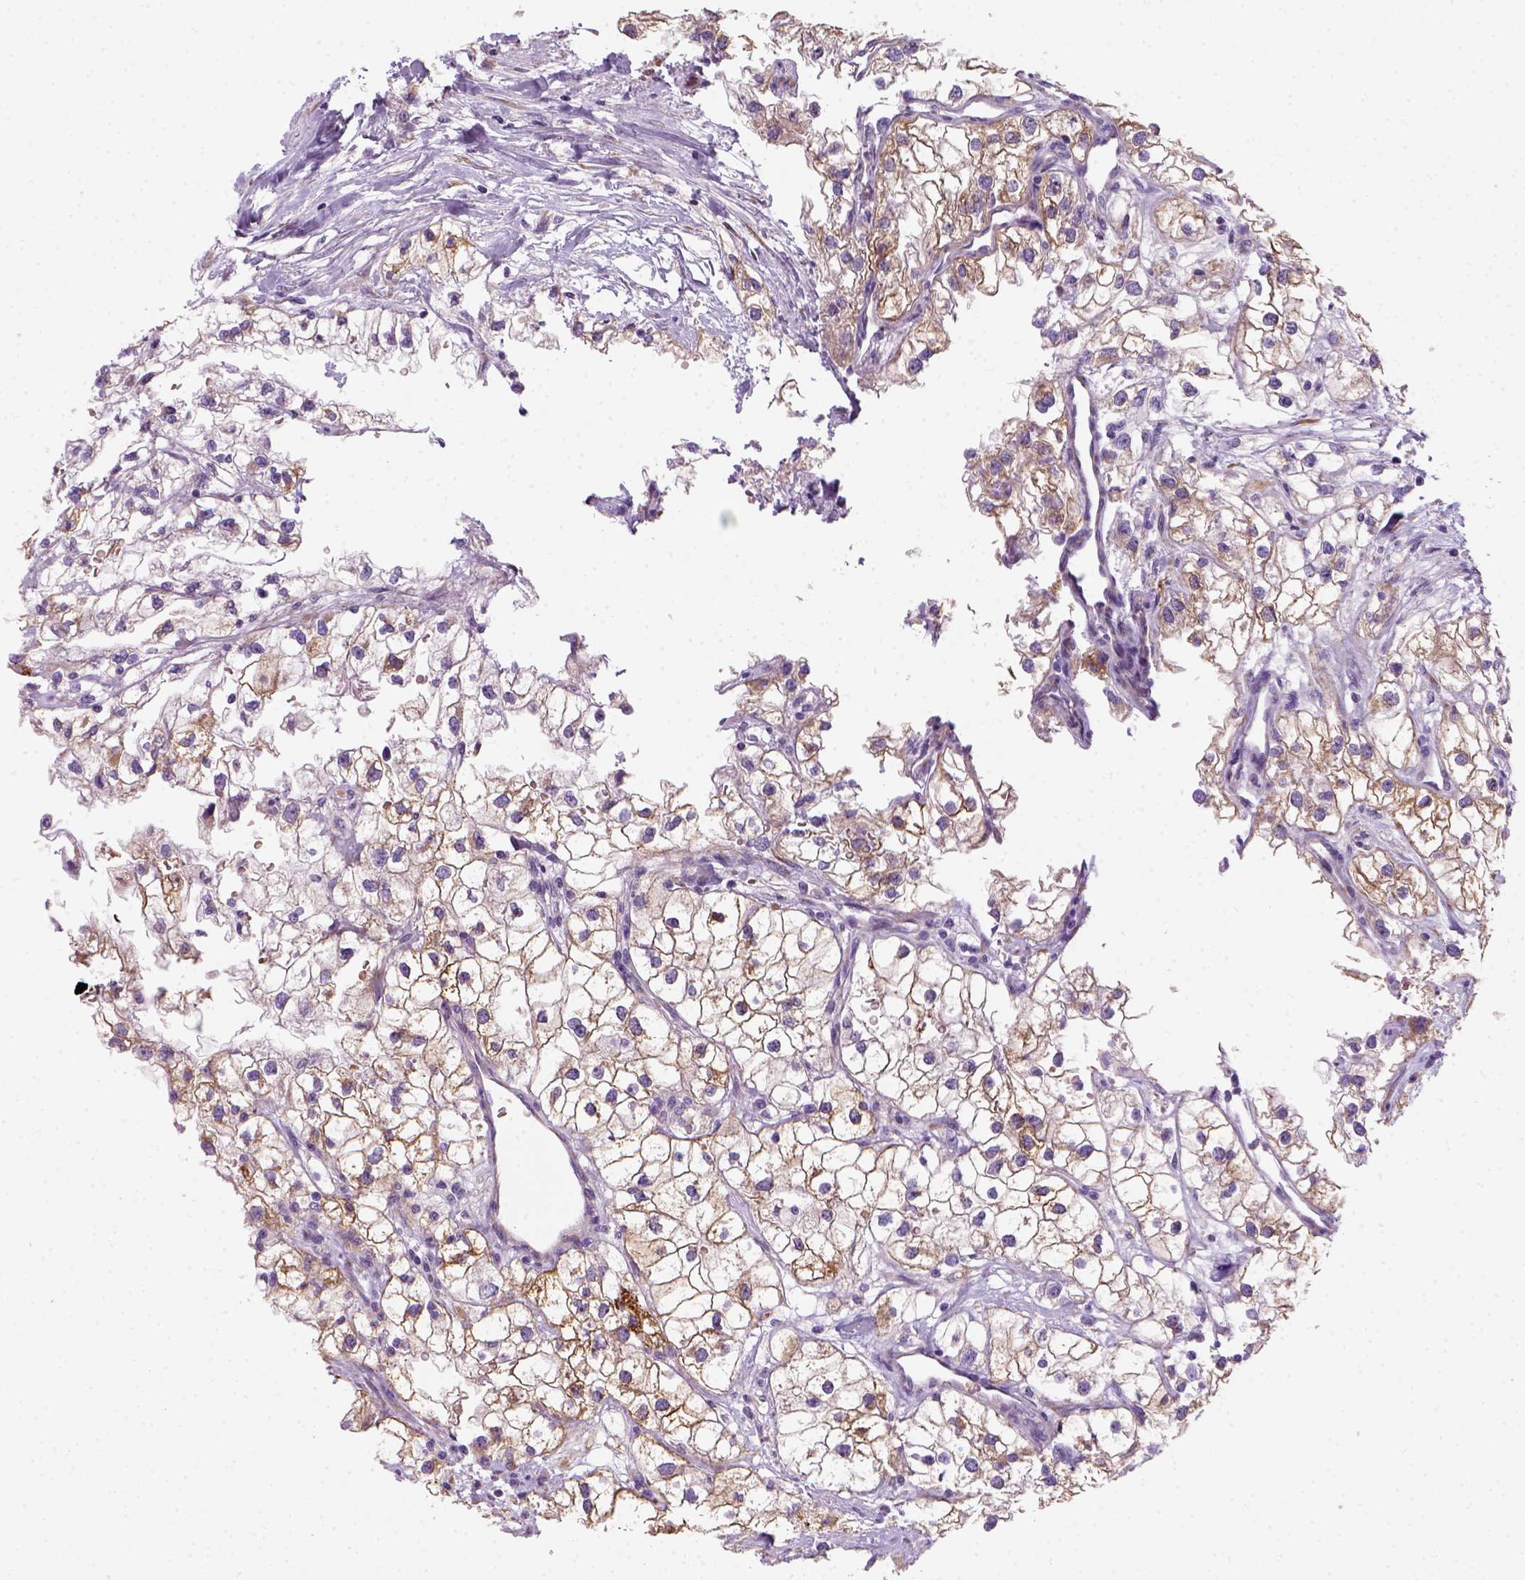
{"staining": {"intensity": "moderate", "quantity": "25%-75%", "location": "cytoplasmic/membranous"}, "tissue": "renal cancer", "cell_type": "Tumor cells", "image_type": "cancer", "snomed": [{"axis": "morphology", "description": "Adenocarcinoma, NOS"}, {"axis": "topography", "description": "Kidney"}], "caption": "An immunohistochemistry micrograph of neoplastic tissue is shown. Protein staining in brown shows moderate cytoplasmic/membranous positivity in renal adenocarcinoma within tumor cells.", "gene": "CES2", "patient": {"sex": "male", "age": 59}}